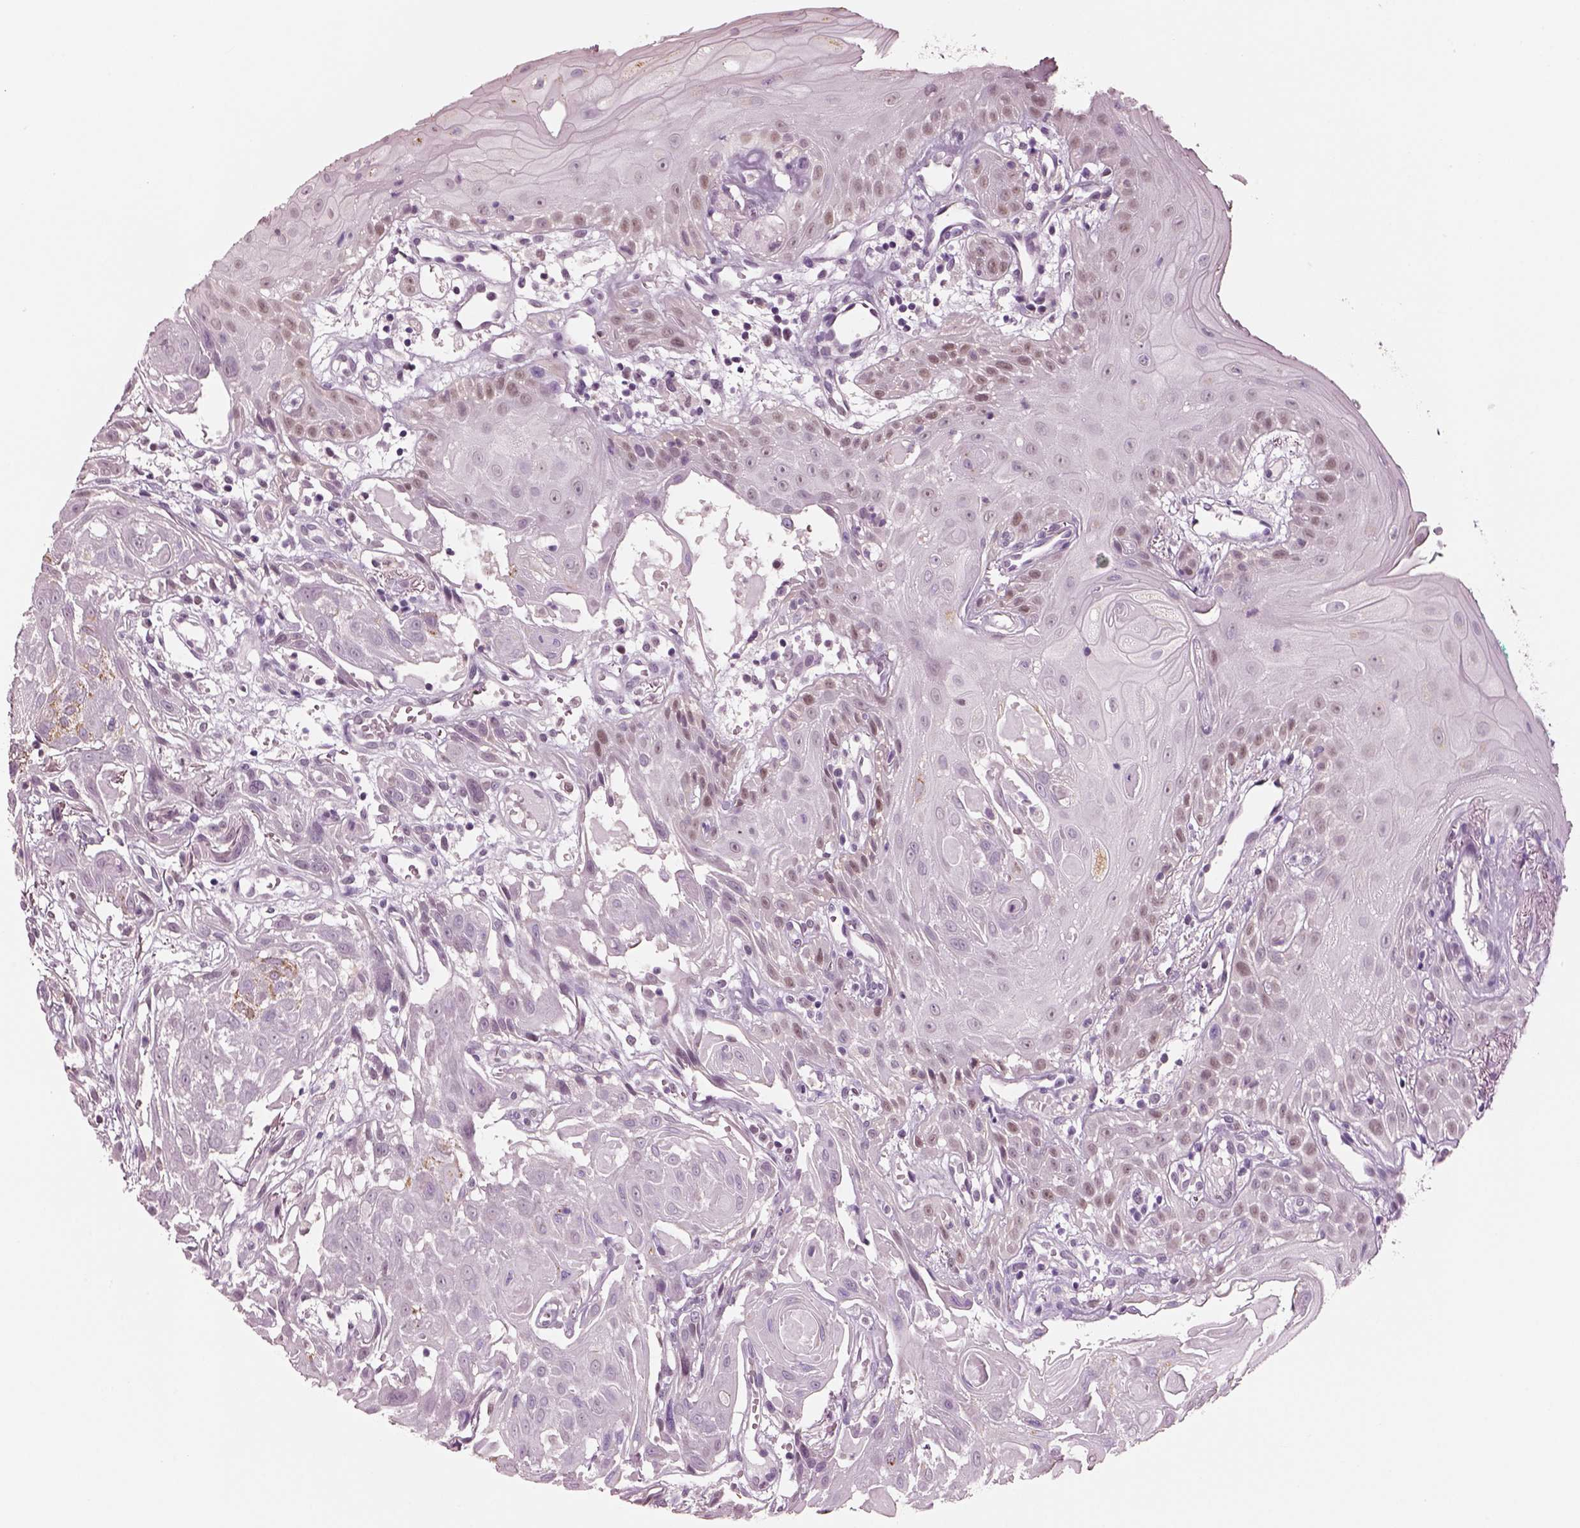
{"staining": {"intensity": "moderate", "quantity": "<25%", "location": "nuclear"}, "tissue": "head and neck cancer", "cell_type": "Tumor cells", "image_type": "cancer", "snomed": [{"axis": "morphology", "description": "Normal tissue, NOS"}, {"axis": "morphology", "description": "Squamous cell carcinoma, NOS"}, {"axis": "topography", "description": "Oral tissue"}, {"axis": "topography", "description": "Salivary gland"}, {"axis": "topography", "description": "Head-Neck"}], "caption": "Immunohistochemistry (IHC) photomicrograph of neoplastic tissue: human head and neck squamous cell carcinoma stained using IHC demonstrates low levels of moderate protein expression localized specifically in the nuclear of tumor cells, appearing as a nuclear brown color.", "gene": "ELSPBP1", "patient": {"sex": "female", "age": 62}}